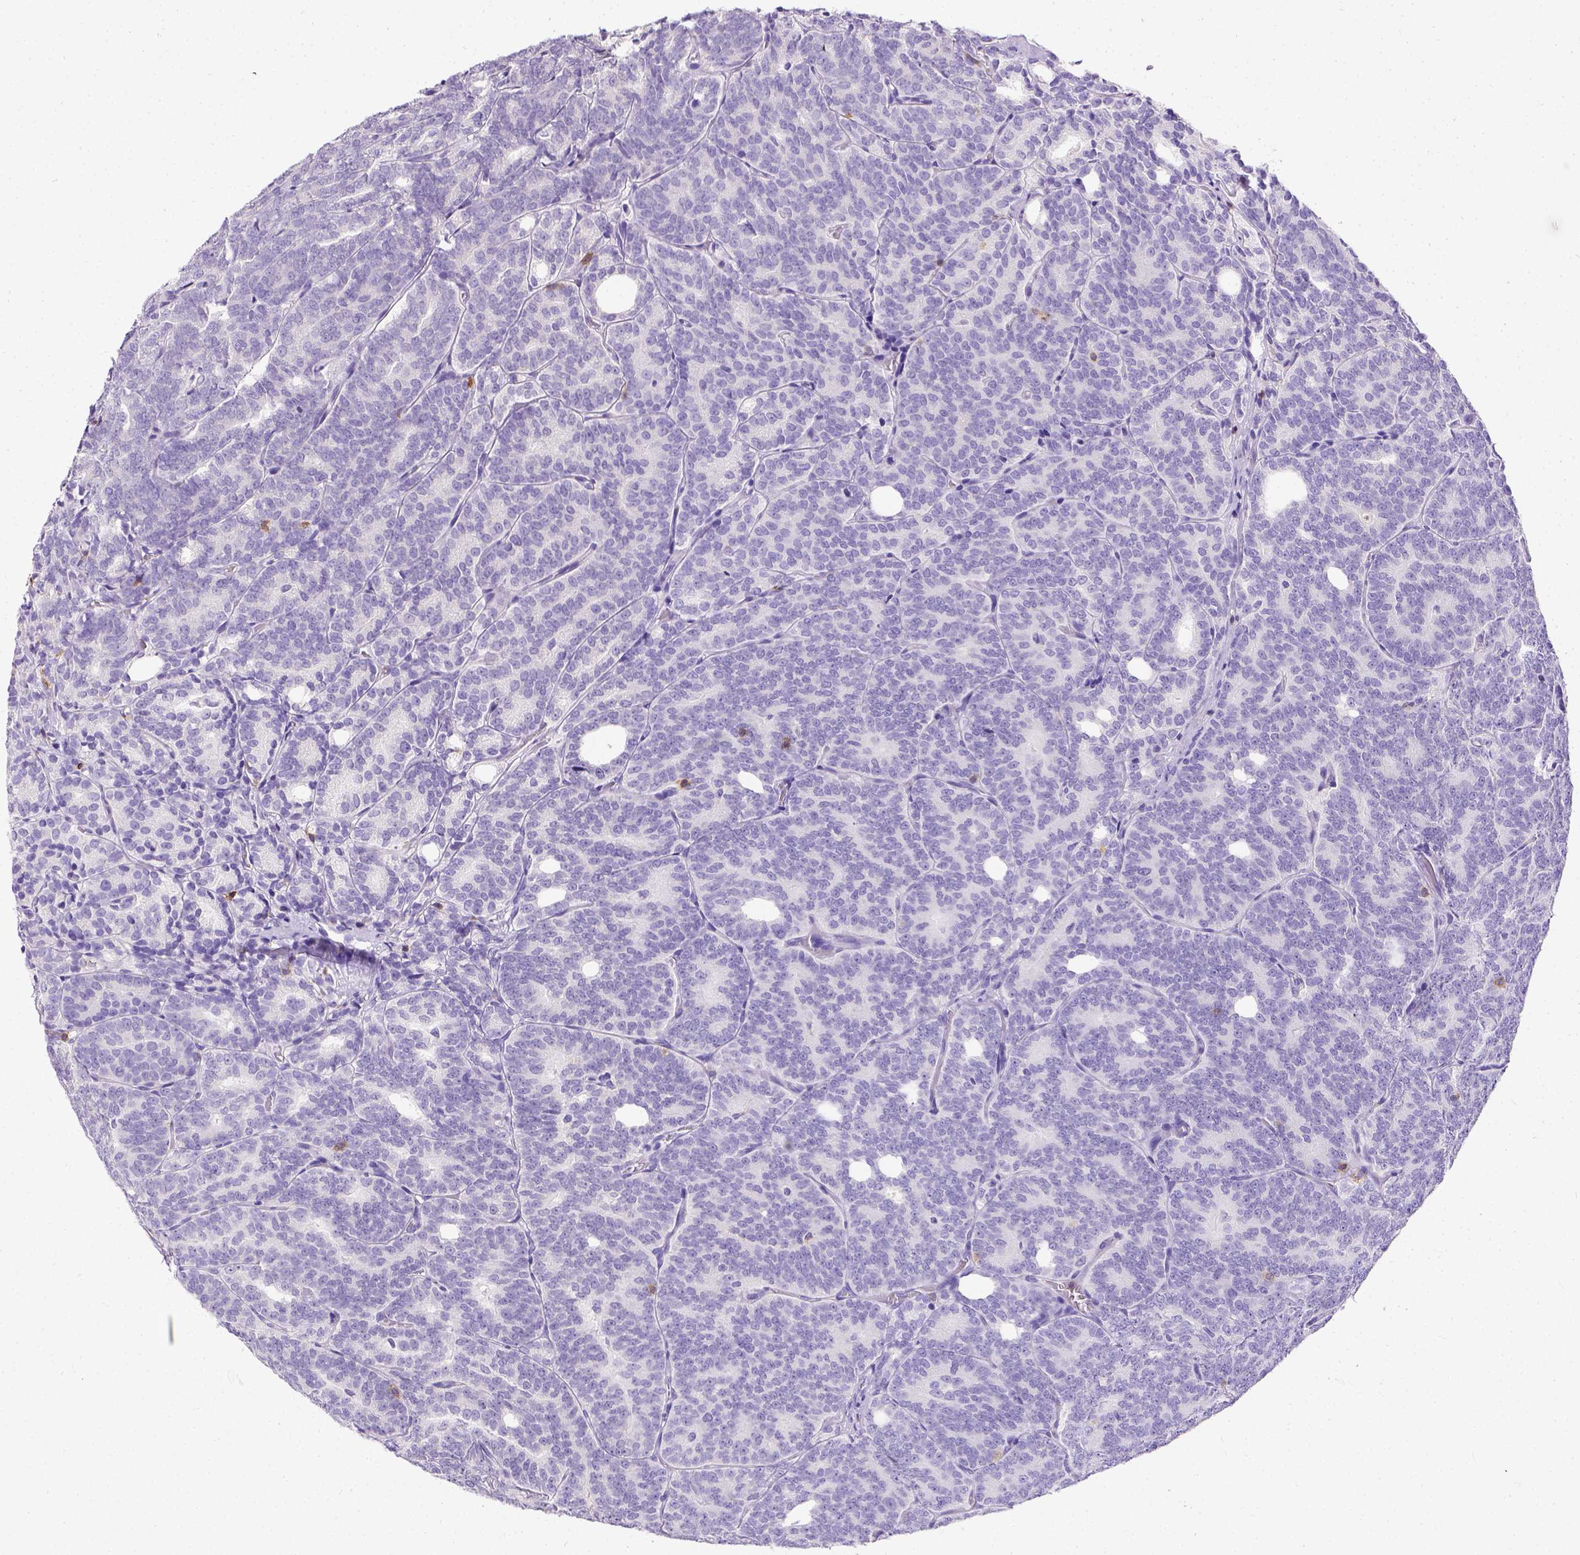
{"staining": {"intensity": "negative", "quantity": "none", "location": "none"}, "tissue": "prostate cancer", "cell_type": "Tumor cells", "image_type": "cancer", "snomed": [{"axis": "morphology", "description": "Adenocarcinoma, High grade"}, {"axis": "topography", "description": "Prostate"}], "caption": "Tumor cells show no significant staining in adenocarcinoma (high-grade) (prostate).", "gene": "CD3E", "patient": {"sex": "male", "age": 53}}